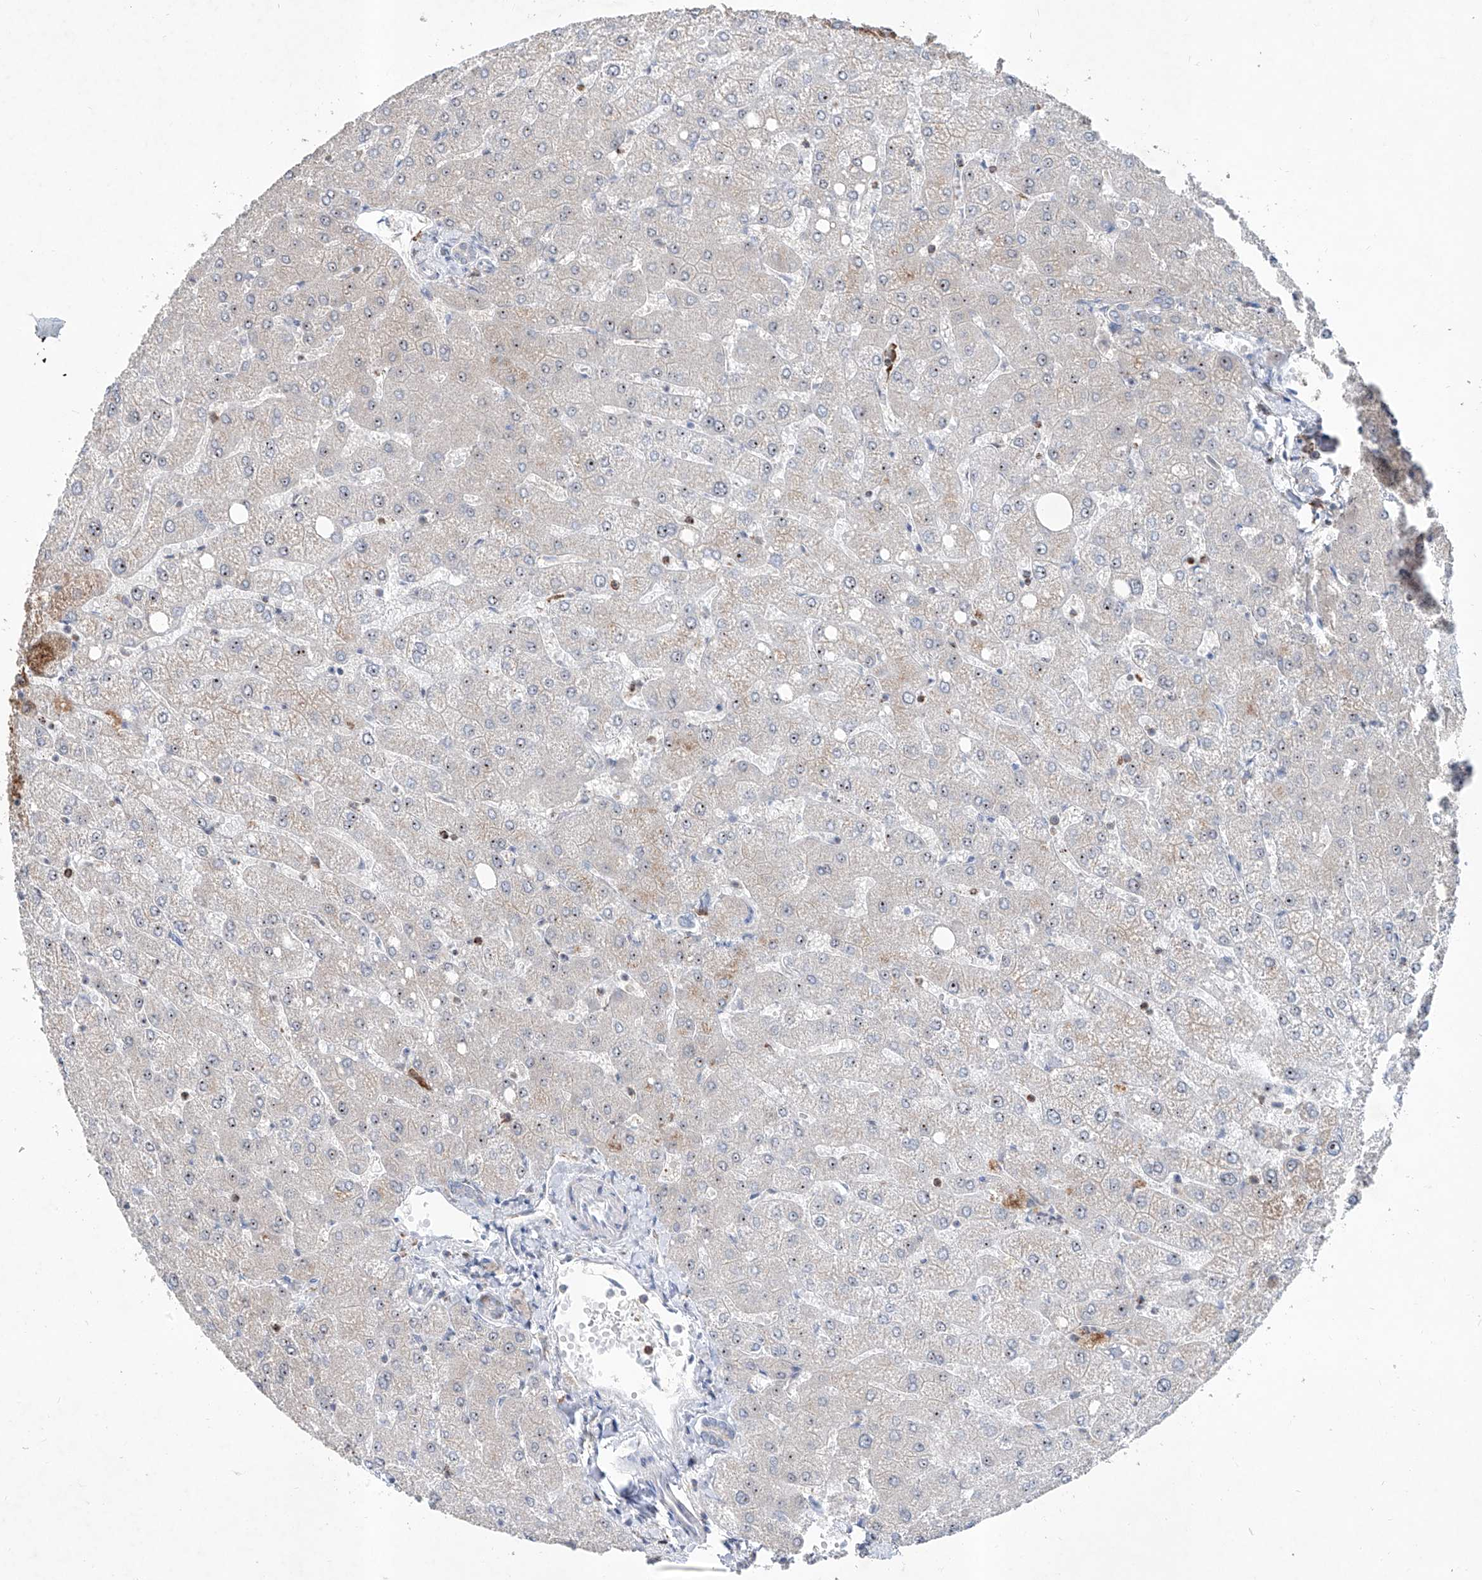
{"staining": {"intensity": "negative", "quantity": "none", "location": "none"}, "tissue": "liver", "cell_type": "Cholangiocytes", "image_type": "normal", "snomed": [{"axis": "morphology", "description": "Normal tissue, NOS"}, {"axis": "topography", "description": "Liver"}], "caption": "A high-resolution photomicrograph shows IHC staining of normal liver, which reveals no significant expression in cholangiocytes.", "gene": "ZBTB48", "patient": {"sex": "female", "age": 54}}